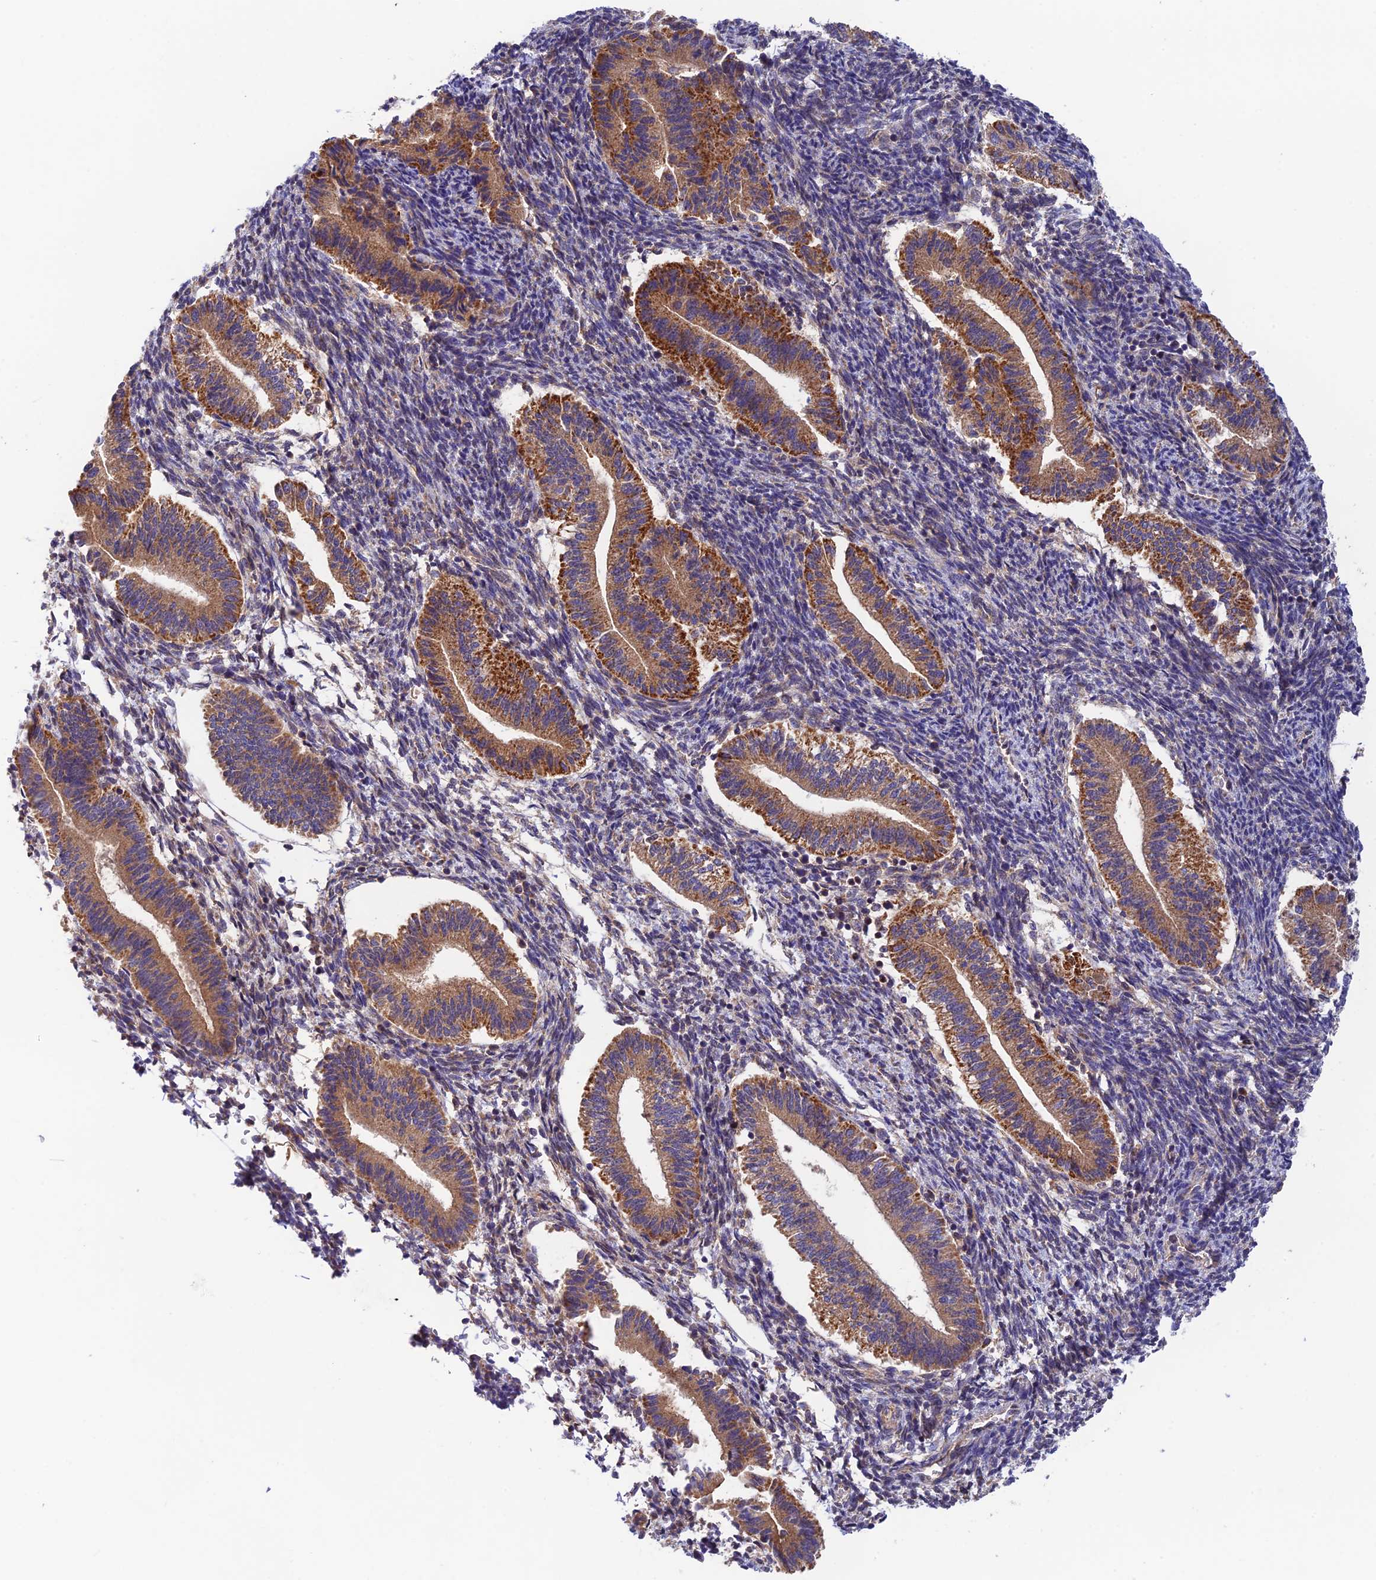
{"staining": {"intensity": "moderate", "quantity": "<25%", "location": "cytoplasmic/membranous"}, "tissue": "endometrium", "cell_type": "Cells in endometrial stroma", "image_type": "normal", "snomed": [{"axis": "morphology", "description": "Normal tissue, NOS"}, {"axis": "topography", "description": "Endometrium"}], "caption": "Brown immunohistochemical staining in normal human endometrium reveals moderate cytoplasmic/membranous staining in about <25% of cells in endometrial stroma. (brown staining indicates protein expression, while blue staining denotes nuclei).", "gene": "RANBP6", "patient": {"sex": "female", "age": 25}}